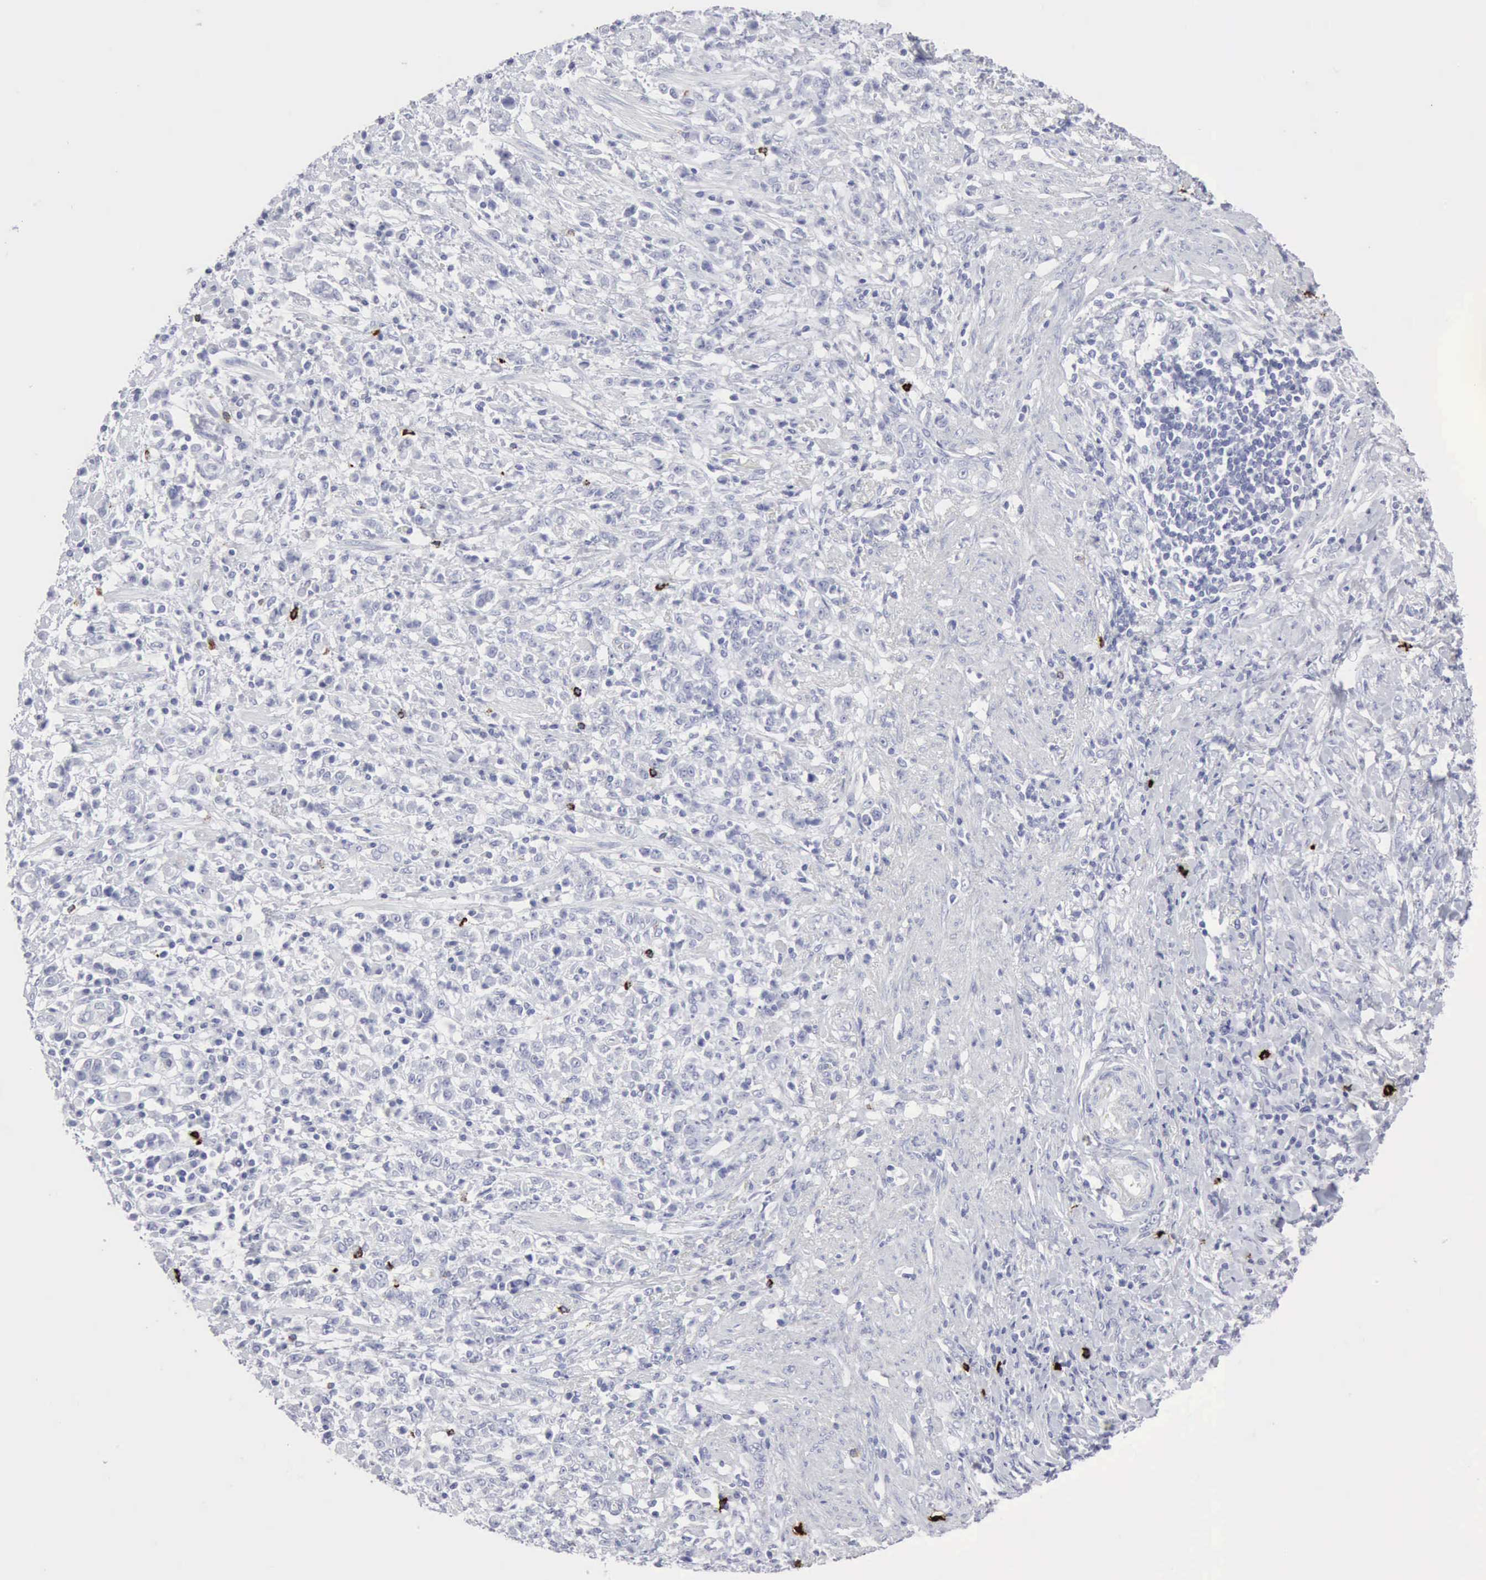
{"staining": {"intensity": "negative", "quantity": "none", "location": "none"}, "tissue": "stomach cancer", "cell_type": "Tumor cells", "image_type": "cancer", "snomed": [{"axis": "morphology", "description": "Adenocarcinoma, NOS"}, {"axis": "topography", "description": "Stomach, lower"}], "caption": "Adenocarcinoma (stomach) was stained to show a protein in brown. There is no significant expression in tumor cells. Brightfield microscopy of immunohistochemistry (IHC) stained with DAB (brown) and hematoxylin (blue), captured at high magnification.", "gene": "CMA1", "patient": {"sex": "male", "age": 88}}